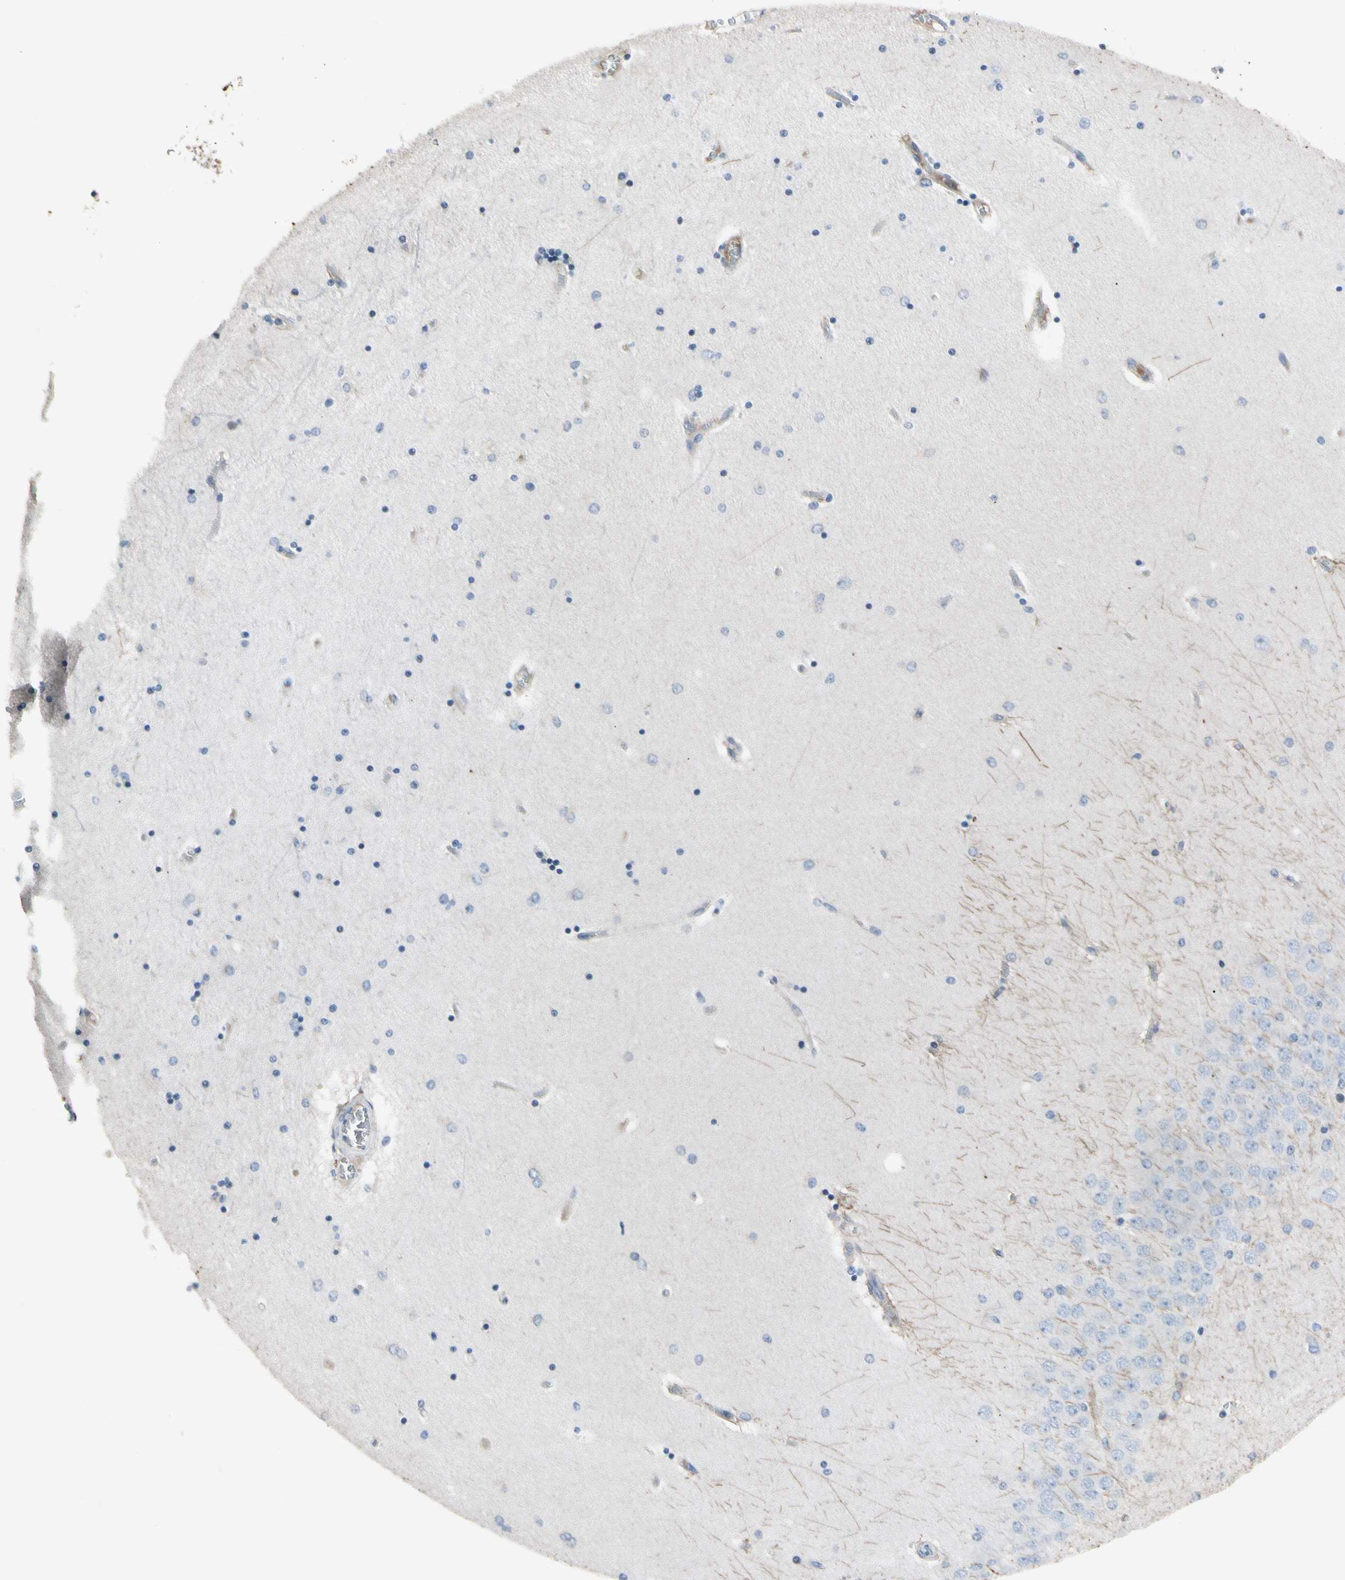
{"staining": {"intensity": "negative", "quantity": "none", "location": "none"}, "tissue": "hippocampus", "cell_type": "Glial cells", "image_type": "normal", "snomed": [{"axis": "morphology", "description": "Normal tissue, NOS"}, {"axis": "topography", "description": "Hippocampus"}], "caption": "The image displays no significant expression in glial cells of hippocampus.", "gene": "PIGR", "patient": {"sex": "female", "age": 54}}